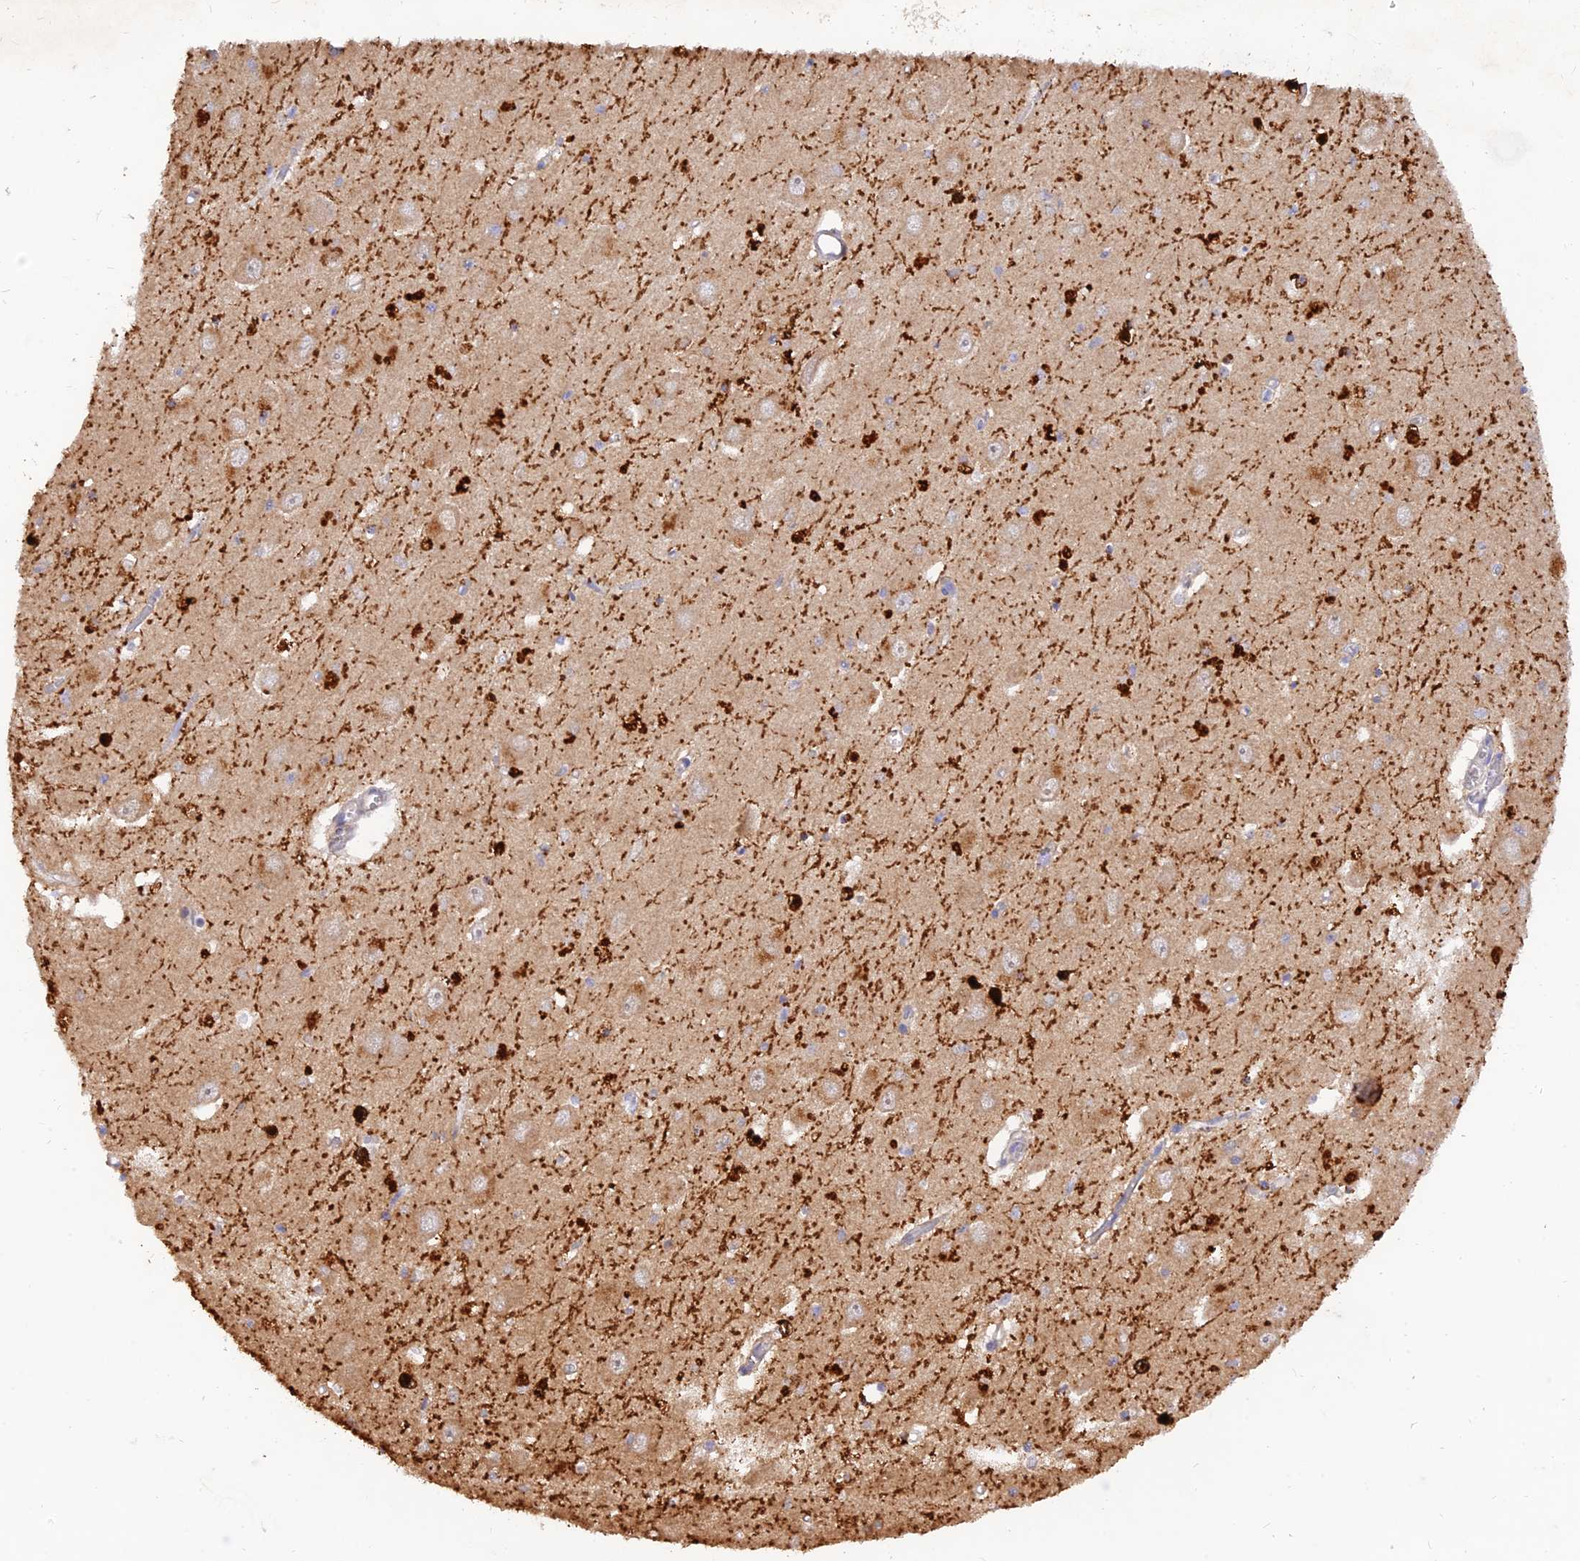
{"staining": {"intensity": "moderate", "quantity": "<25%", "location": "cytoplasmic/membranous"}, "tissue": "hippocampus", "cell_type": "Glial cells", "image_type": "normal", "snomed": [{"axis": "morphology", "description": "Normal tissue, NOS"}, {"axis": "topography", "description": "Hippocampus"}], "caption": "Moderate cytoplasmic/membranous expression for a protein is present in approximately <25% of glial cells of normal hippocampus using immunohistochemistry (IHC).", "gene": "ACSM5", "patient": {"sex": "male", "age": 70}}